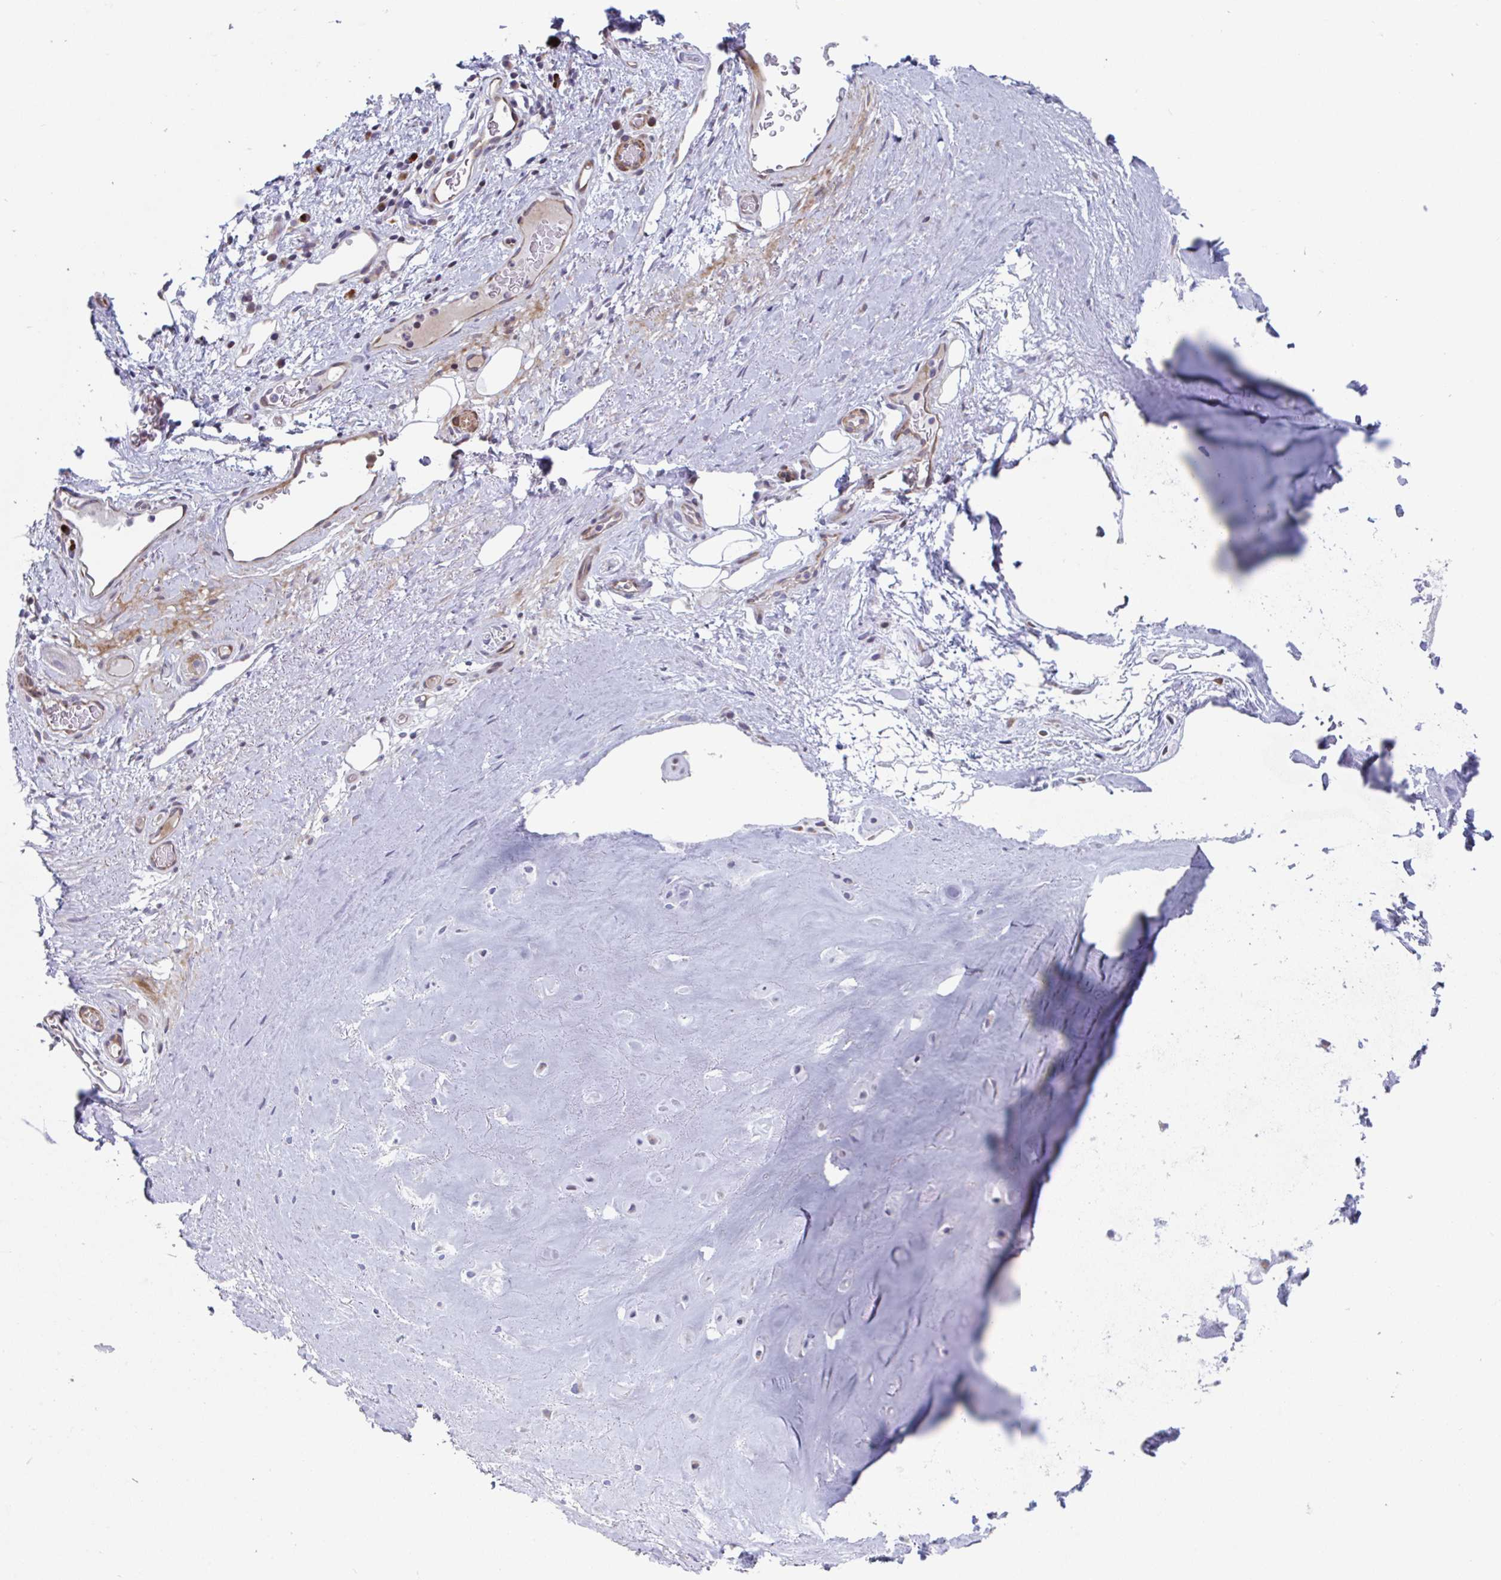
{"staining": {"intensity": "negative", "quantity": "none", "location": "none"}, "tissue": "adipose tissue", "cell_type": "Adipocytes", "image_type": "normal", "snomed": [{"axis": "morphology", "description": "Normal tissue, NOS"}, {"axis": "topography", "description": "Lymph node"}, {"axis": "topography", "description": "Cartilage tissue"}, {"axis": "topography", "description": "Nasopharynx"}], "caption": "Immunohistochemistry (IHC) of unremarkable adipose tissue exhibits no staining in adipocytes. The staining was performed using DAB to visualize the protein expression in brown, while the nuclei were stained in blue with hematoxylin (Magnification: 20x).", "gene": "DUXA", "patient": {"sex": "male", "age": 63}}